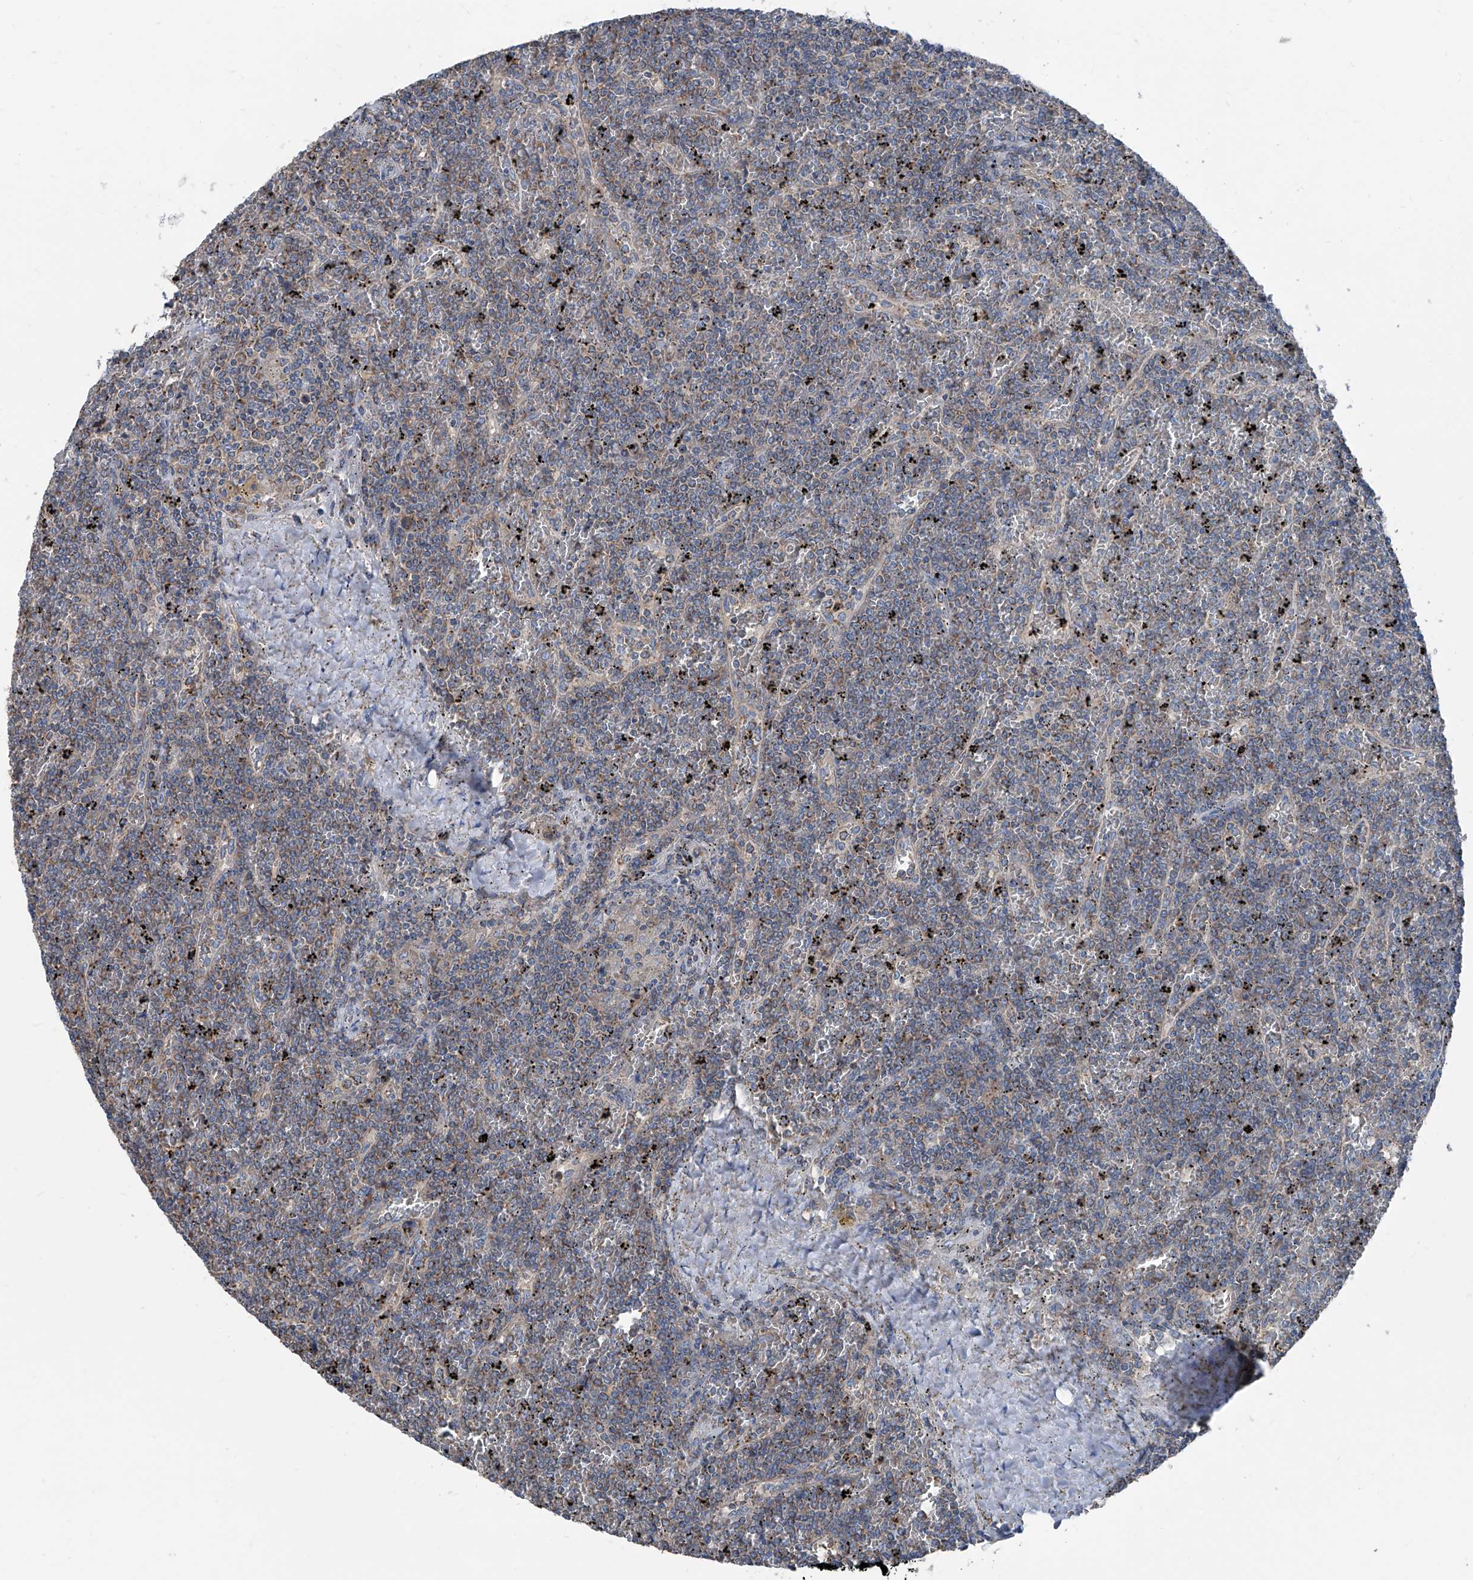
{"staining": {"intensity": "weak", "quantity": "25%-75%", "location": "cytoplasmic/membranous"}, "tissue": "lymphoma", "cell_type": "Tumor cells", "image_type": "cancer", "snomed": [{"axis": "morphology", "description": "Malignant lymphoma, non-Hodgkin's type, Low grade"}, {"axis": "topography", "description": "Spleen"}], "caption": "Immunohistochemical staining of lymphoma reveals low levels of weak cytoplasmic/membranous positivity in about 25%-75% of tumor cells. The staining was performed using DAB, with brown indicating positive protein expression. Nuclei are stained blue with hematoxylin.", "gene": "GPAT3", "patient": {"sex": "female", "age": 19}}